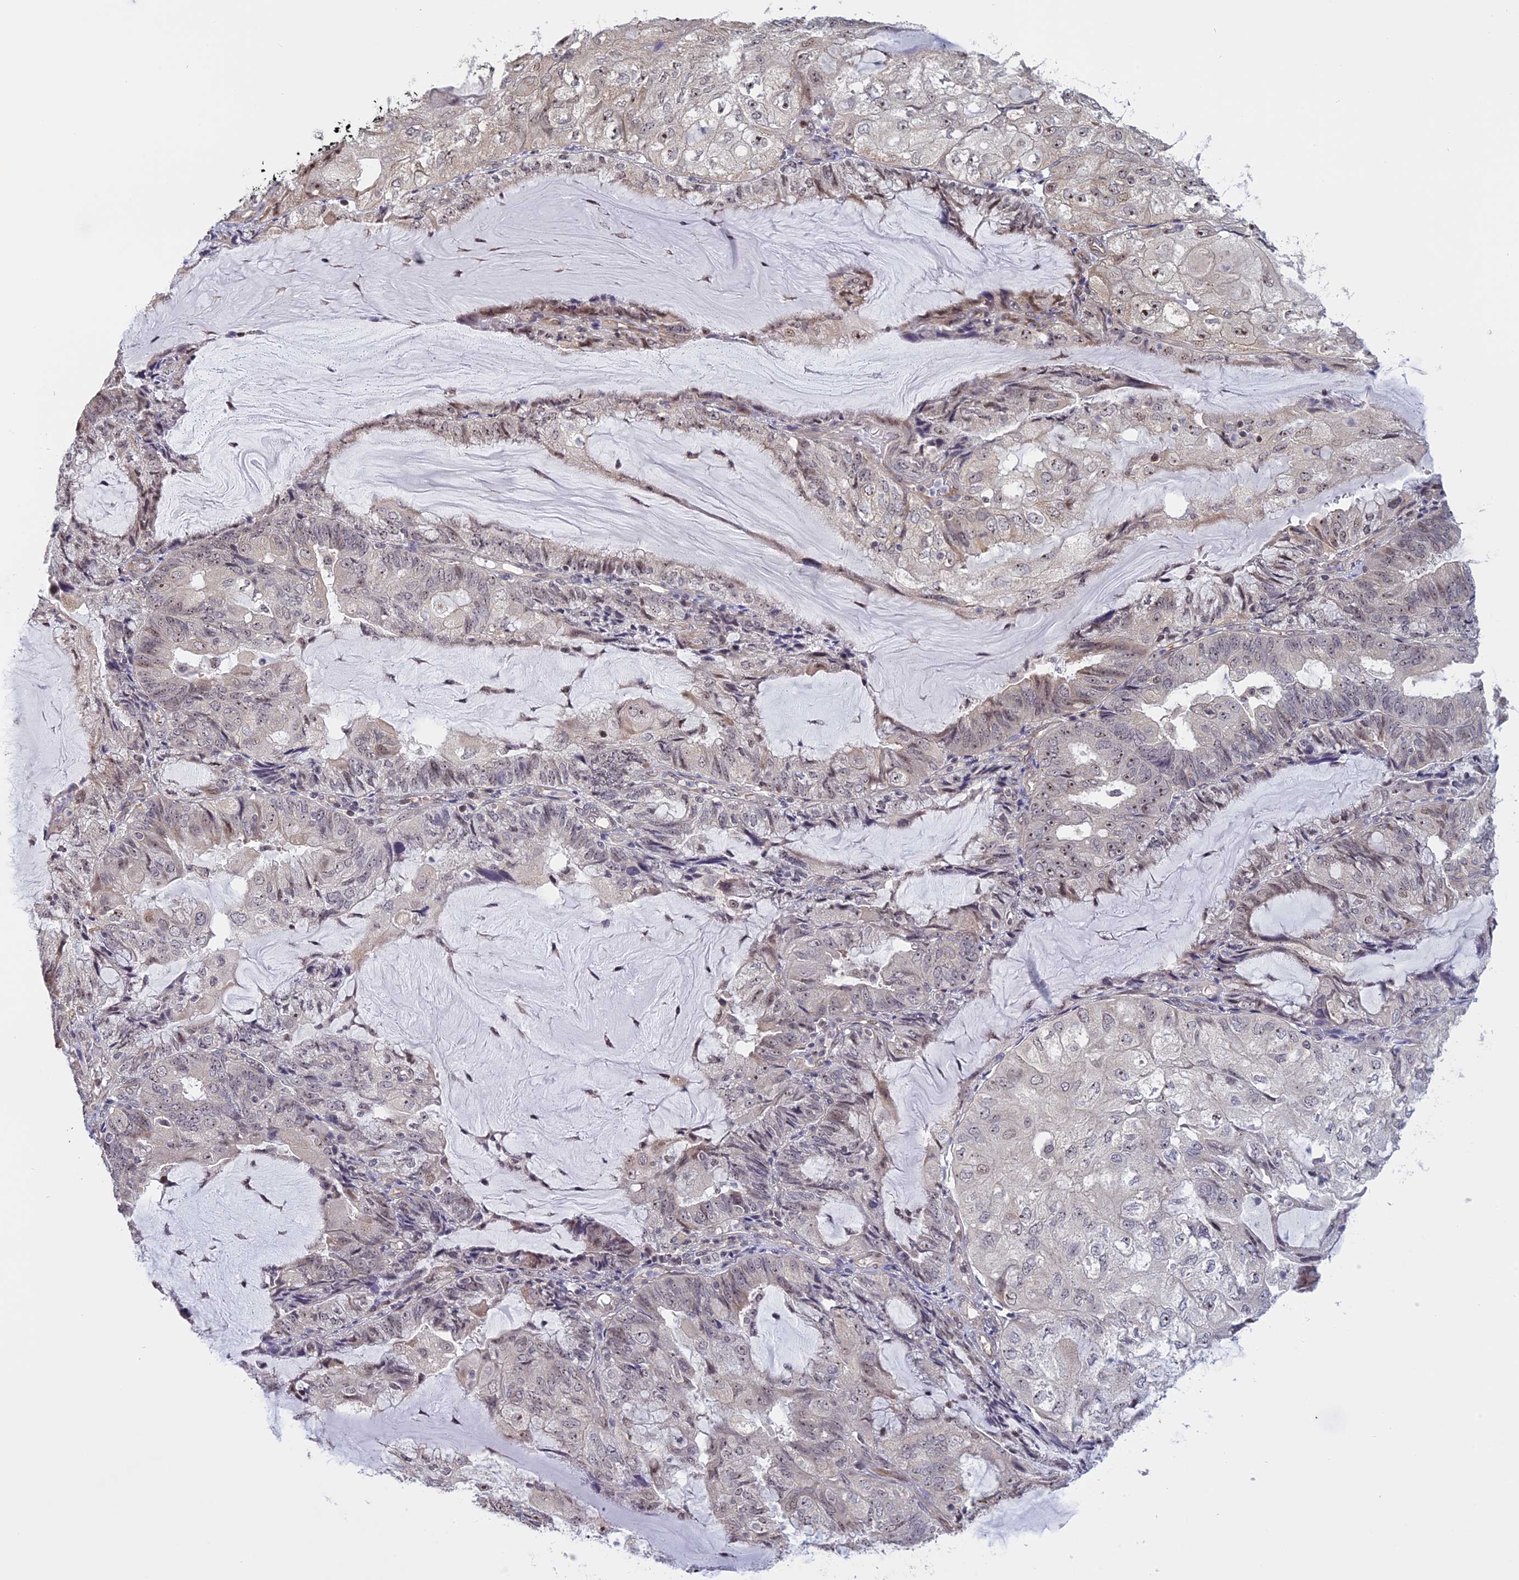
{"staining": {"intensity": "negative", "quantity": "none", "location": "none"}, "tissue": "endometrial cancer", "cell_type": "Tumor cells", "image_type": "cancer", "snomed": [{"axis": "morphology", "description": "Adenocarcinoma, NOS"}, {"axis": "topography", "description": "Endometrium"}], "caption": "This photomicrograph is of adenocarcinoma (endometrial) stained with immunohistochemistry to label a protein in brown with the nuclei are counter-stained blue. There is no positivity in tumor cells. (DAB IHC visualized using brightfield microscopy, high magnification).", "gene": "MGA", "patient": {"sex": "female", "age": 81}}